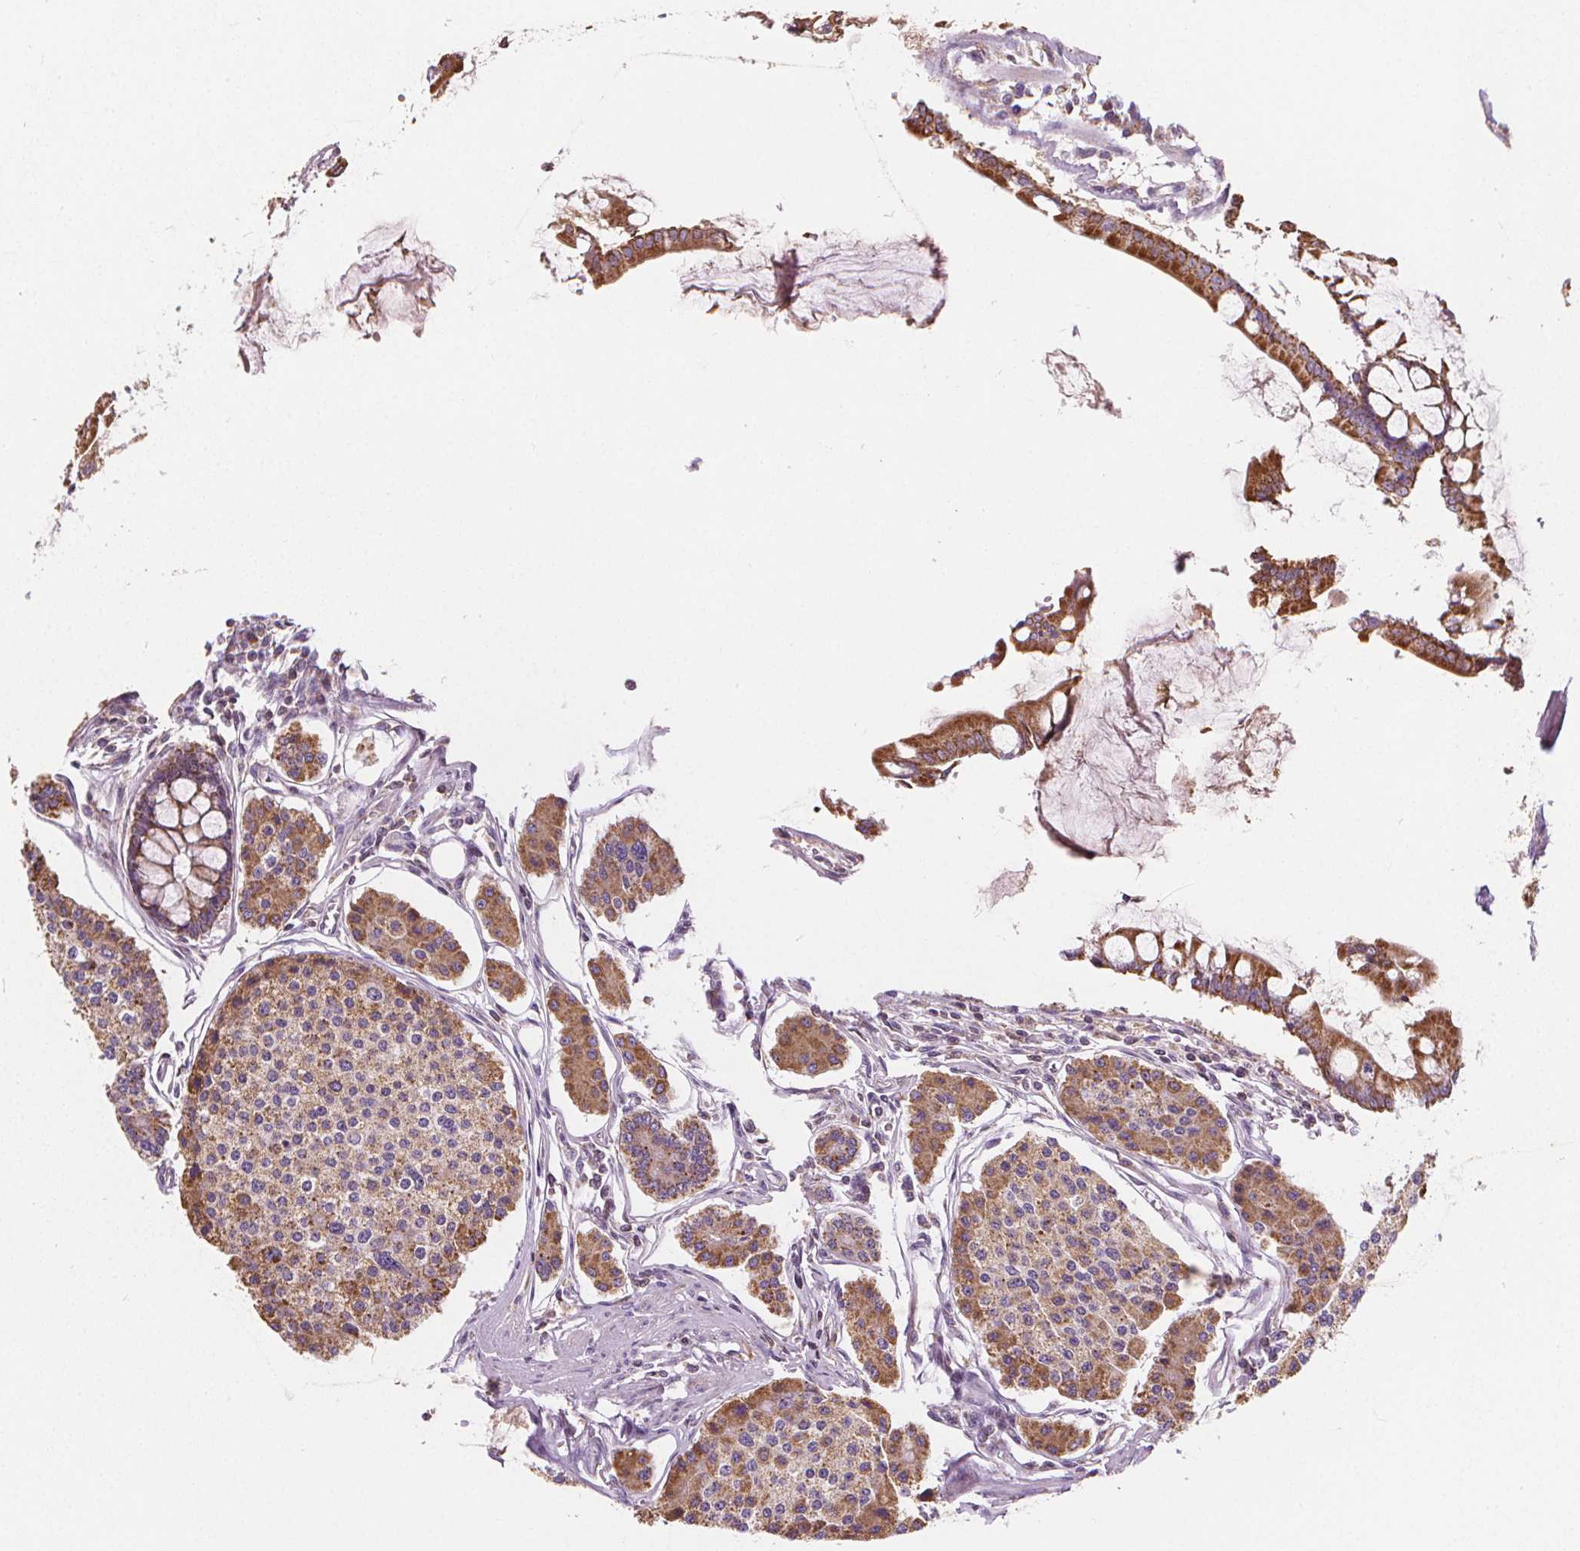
{"staining": {"intensity": "moderate", "quantity": ">75%", "location": "cytoplasmic/membranous"}, "tissue": "carcinoid", "cell_type": "Tumor cells", "image_type": "cancer", "snomed": [{"axis": "morphology", "description": "Carcinoid, malignant, NOS"}, {"axis": "topography", "description": "Small intestine"}], "caption": "High-power microscopy captured an immunohistochemistry micrograph of malignant carcinoid, revealing moderate cytoplasmic/membranous staining in about >75% of tumor cells.", "gene": "RAB20", "patient": {"sex": "female", "age": 65}}